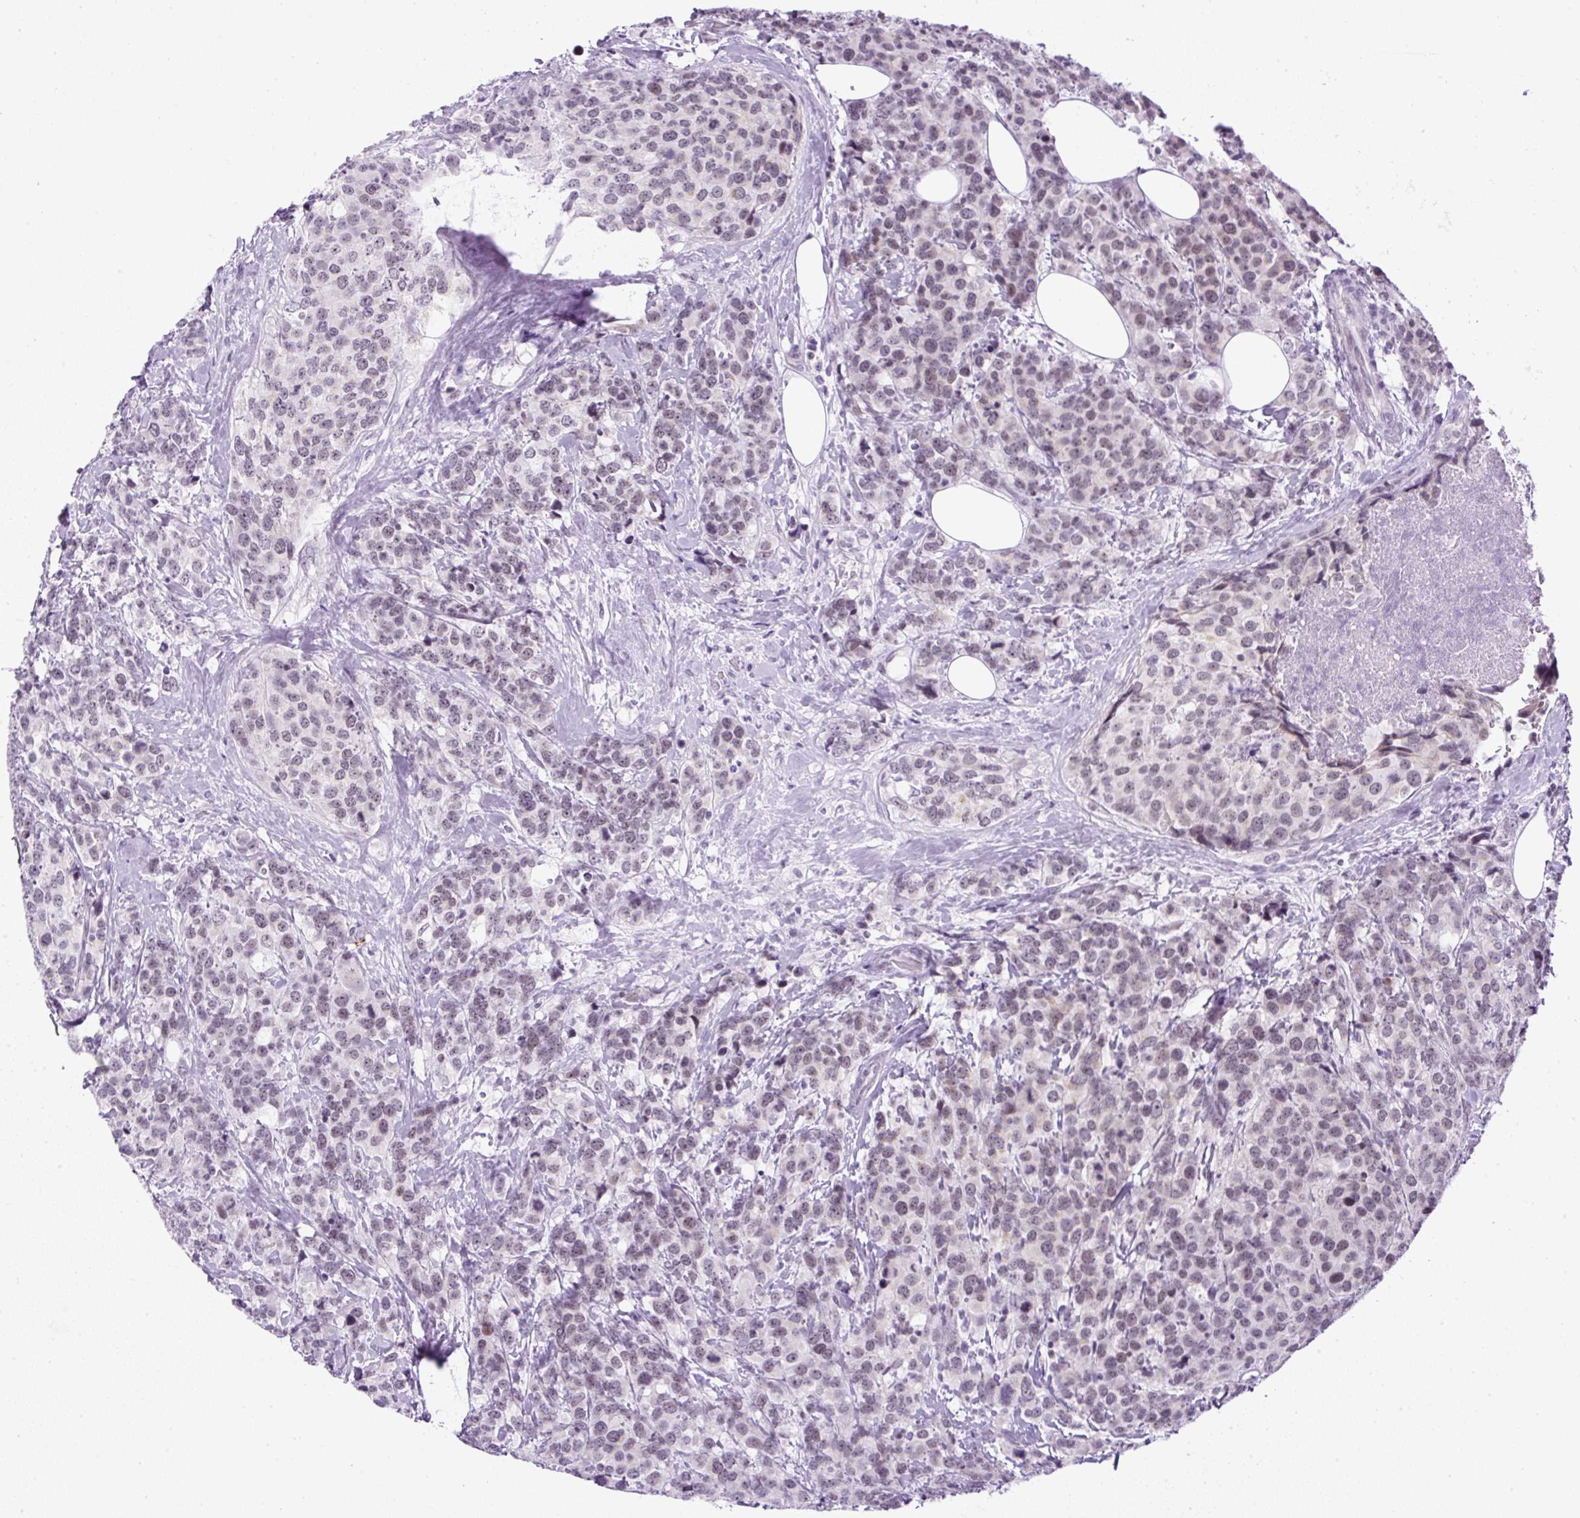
{"staining": {"intensity": "weak", "quantity": "<25%", "location": "nuclear"}, "tissue": "breast cancer", "cell_type": "Tumor cells", "image_type": "cancer", "snomed": [{"axis": "morphology", "description": "Lobular carcinoma"}, {"axis": "topography", "description": "Breast"}], "caption": "Image shows no protein expression in tumor cells of lobular carcinoma (breast) tissue.", "gene": "RHBDD2", "patient": {"sex": "female", "age": 59}}